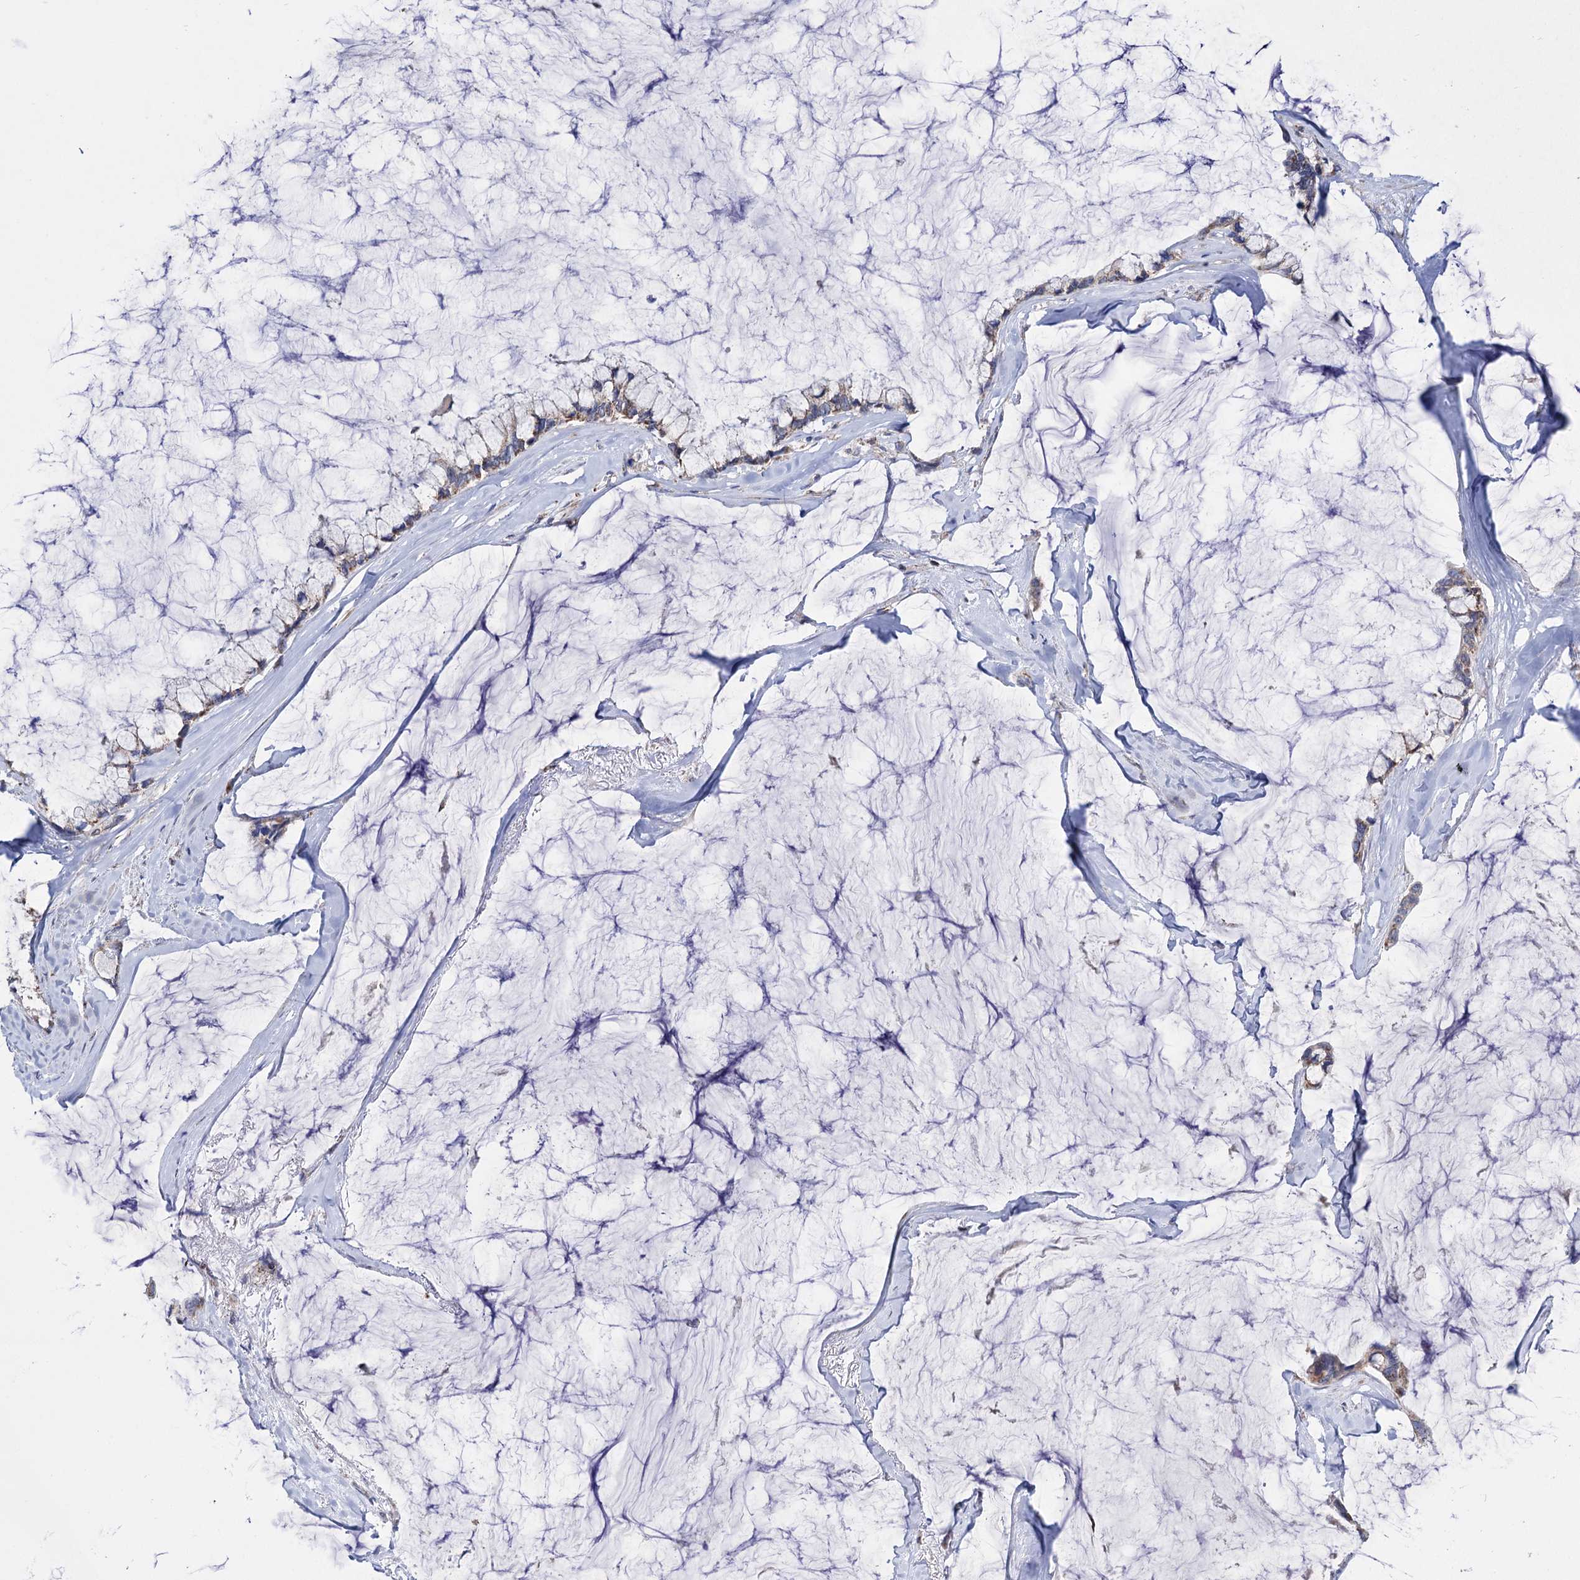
{"staining": {"intensity": "weak", "quantity": "25%-75%", "location": "cytoplasmic/membranous"}, "tissue": "ovarian cancer", "cell_type": "Tumor cells", "image_type": "cancer", "snomed": [{"axis": "morphology", "description": "Cystadenocarcinoma, mucinous, NOS"}, {"axis": "topography", "description": "Ovary"}], "caption": "The image reveals a brown stain indicating the presence of a protein in the cytoplasmic/membranous of tumor cells in mucinous cystadenocarcinoma (ovarian).", "gene": "ABHD10", "patient": {"sex": "female", "age": 39}}